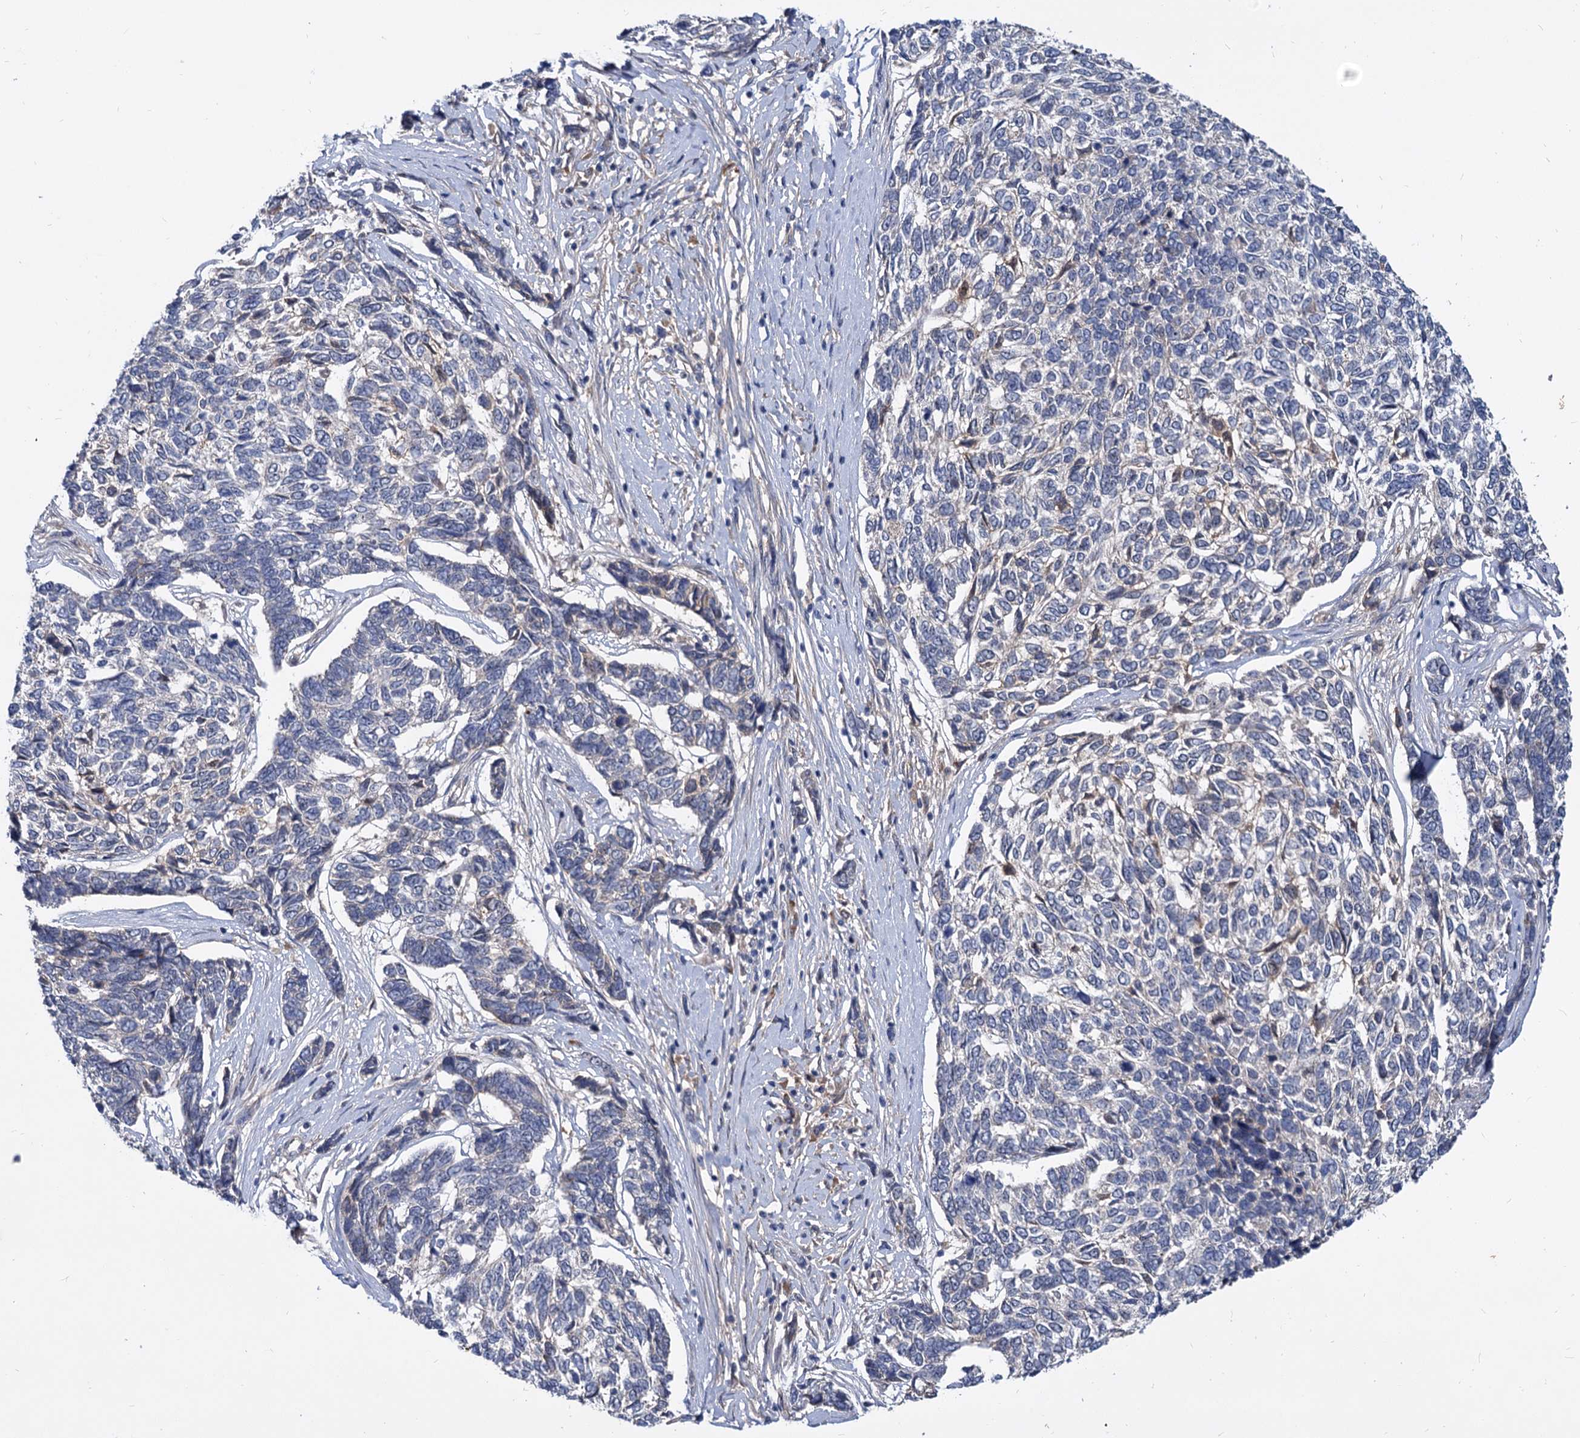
{"staining": {"intensity": "negative", "quantity": "none", "location": "none"}, "tissue": "skin cancer", "cell_type": "Tumor cells", "image_type": "cancer", "snomed": [{"axis": "morphology", "description": "Basal cell carcinoma"}, {"axis": "topography", "description": "Skin"}], "caption": "Skin cancer (basal cell carcinoma) was stained to show a protein in brown. There is no significant expression in tumor cells.", "gene": "SNX15", "patient": {"sex": "female", "age": 65}}